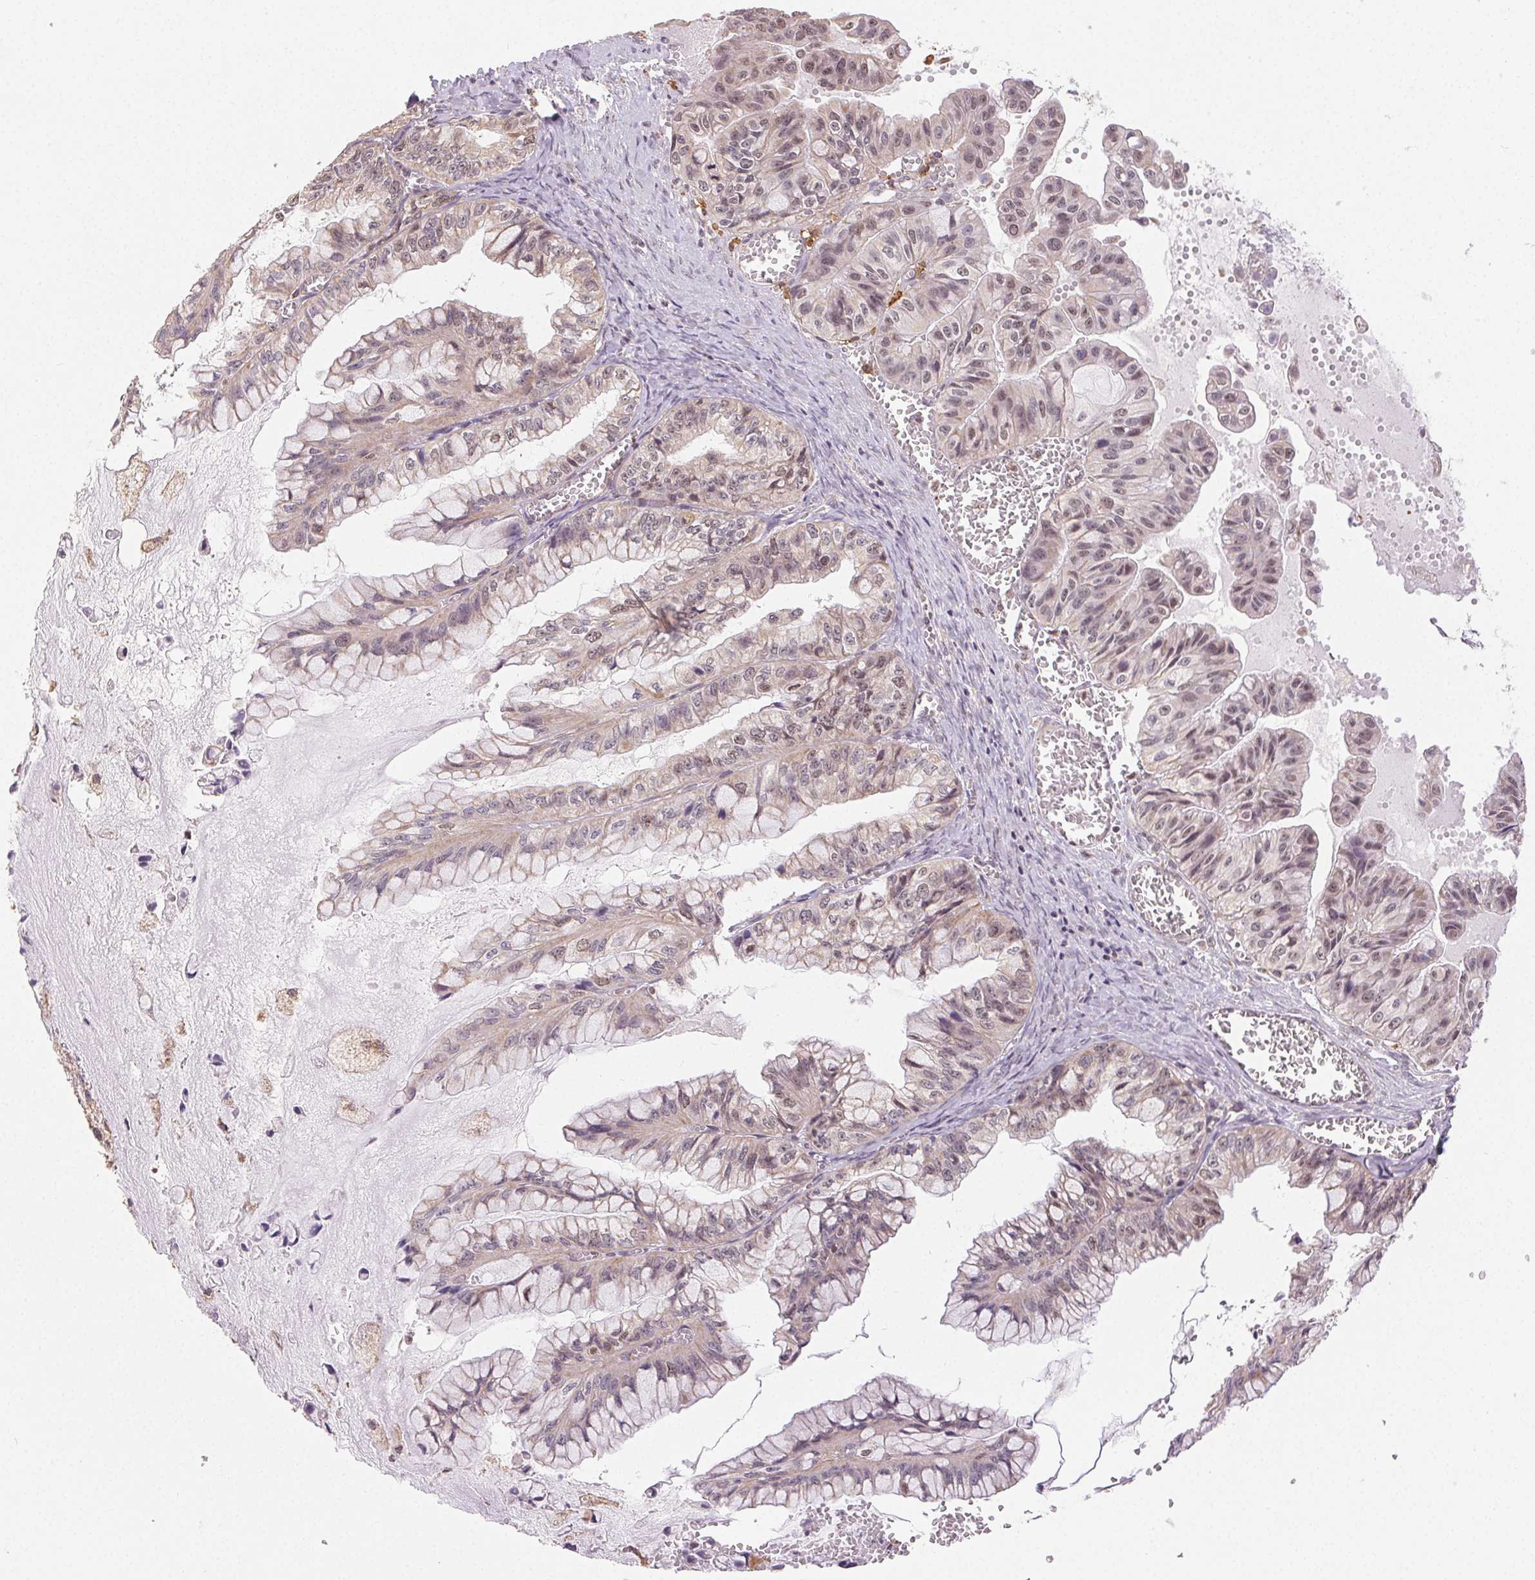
{"staining": {"intensity": "weak", "quantity": "25%-75%", "location": "nuclear"}, "tissue": "ovarian cancer", "cell_type": "Tumor cells", "image_type": "cancer", "snomed": [{"axis": "morphology", "description": "Cystadenocarcinoma, mucinous, NOS"}, {"axis": "topography", "description": "Ovary"}], "caption": "High-magnification brightfield microscopy of ovarian cancer stained with DAB (3,3'-diaminobenzidine) (brown) and counterstained with hematoxylin (blue). tumor cells exhibit weak nuclear expression is identified in about25%-75% of cells.", "gene": "PIWIL4", "patient": {"sex": "female", "age": 72}}